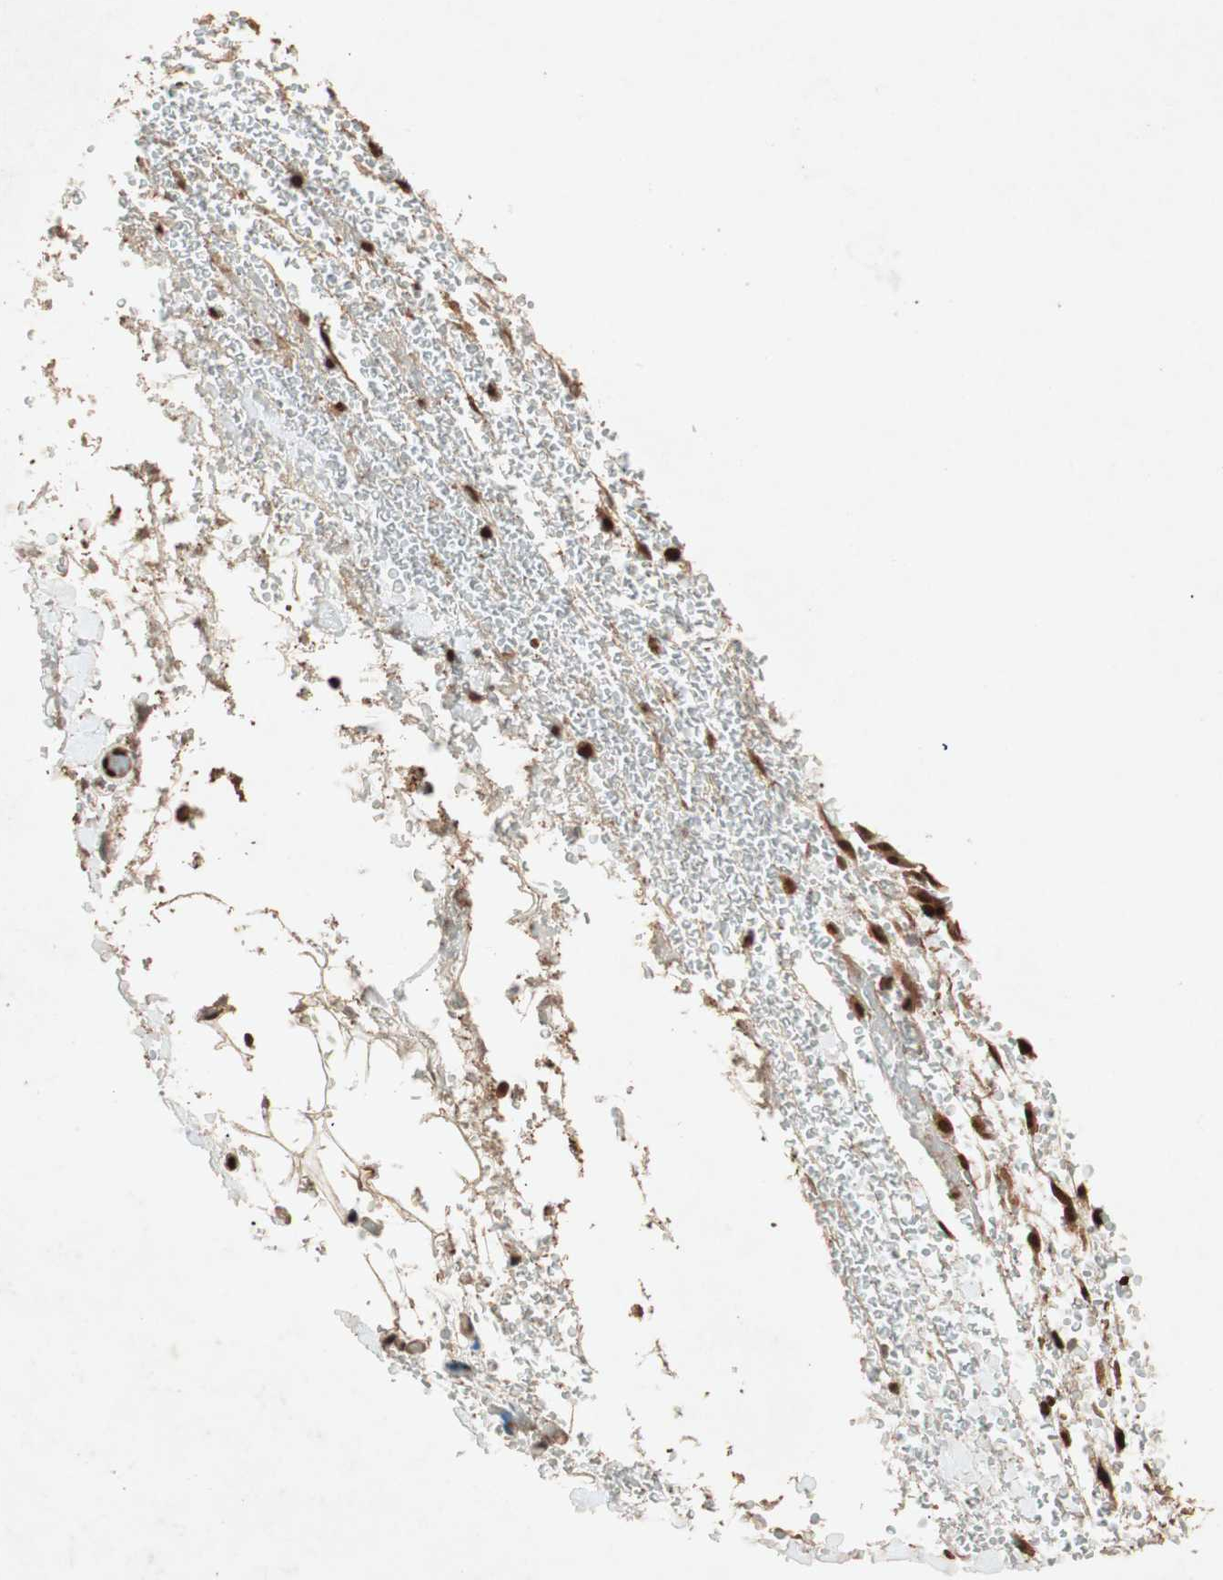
{"staining": {"intensity": "strong", "quantity": ">75%", "location": "nuclear"}, "tissue": "adipose tissue", "cell_type": "Adipocytes", "image_type": "normal", "snomed": [{"axis": "morphology", "description": "Normal tissue, NOS"}, {"axis": "morphology", "description": "Inflammation, NOS"}, {"axis": "topography", "description": "Breast"}], "caption": "Immunohistochemistry (IHC) image of unremarkable adipose tissue: adipose tissue stained using immunohistochemistry demonstrates high levels of strong protein expression localized specifically in the nuclear of adipocytes, appearing as a nuclear brown color.", "gene": "ALKBH5", "patient": {"sex": "female", "age": 65}}